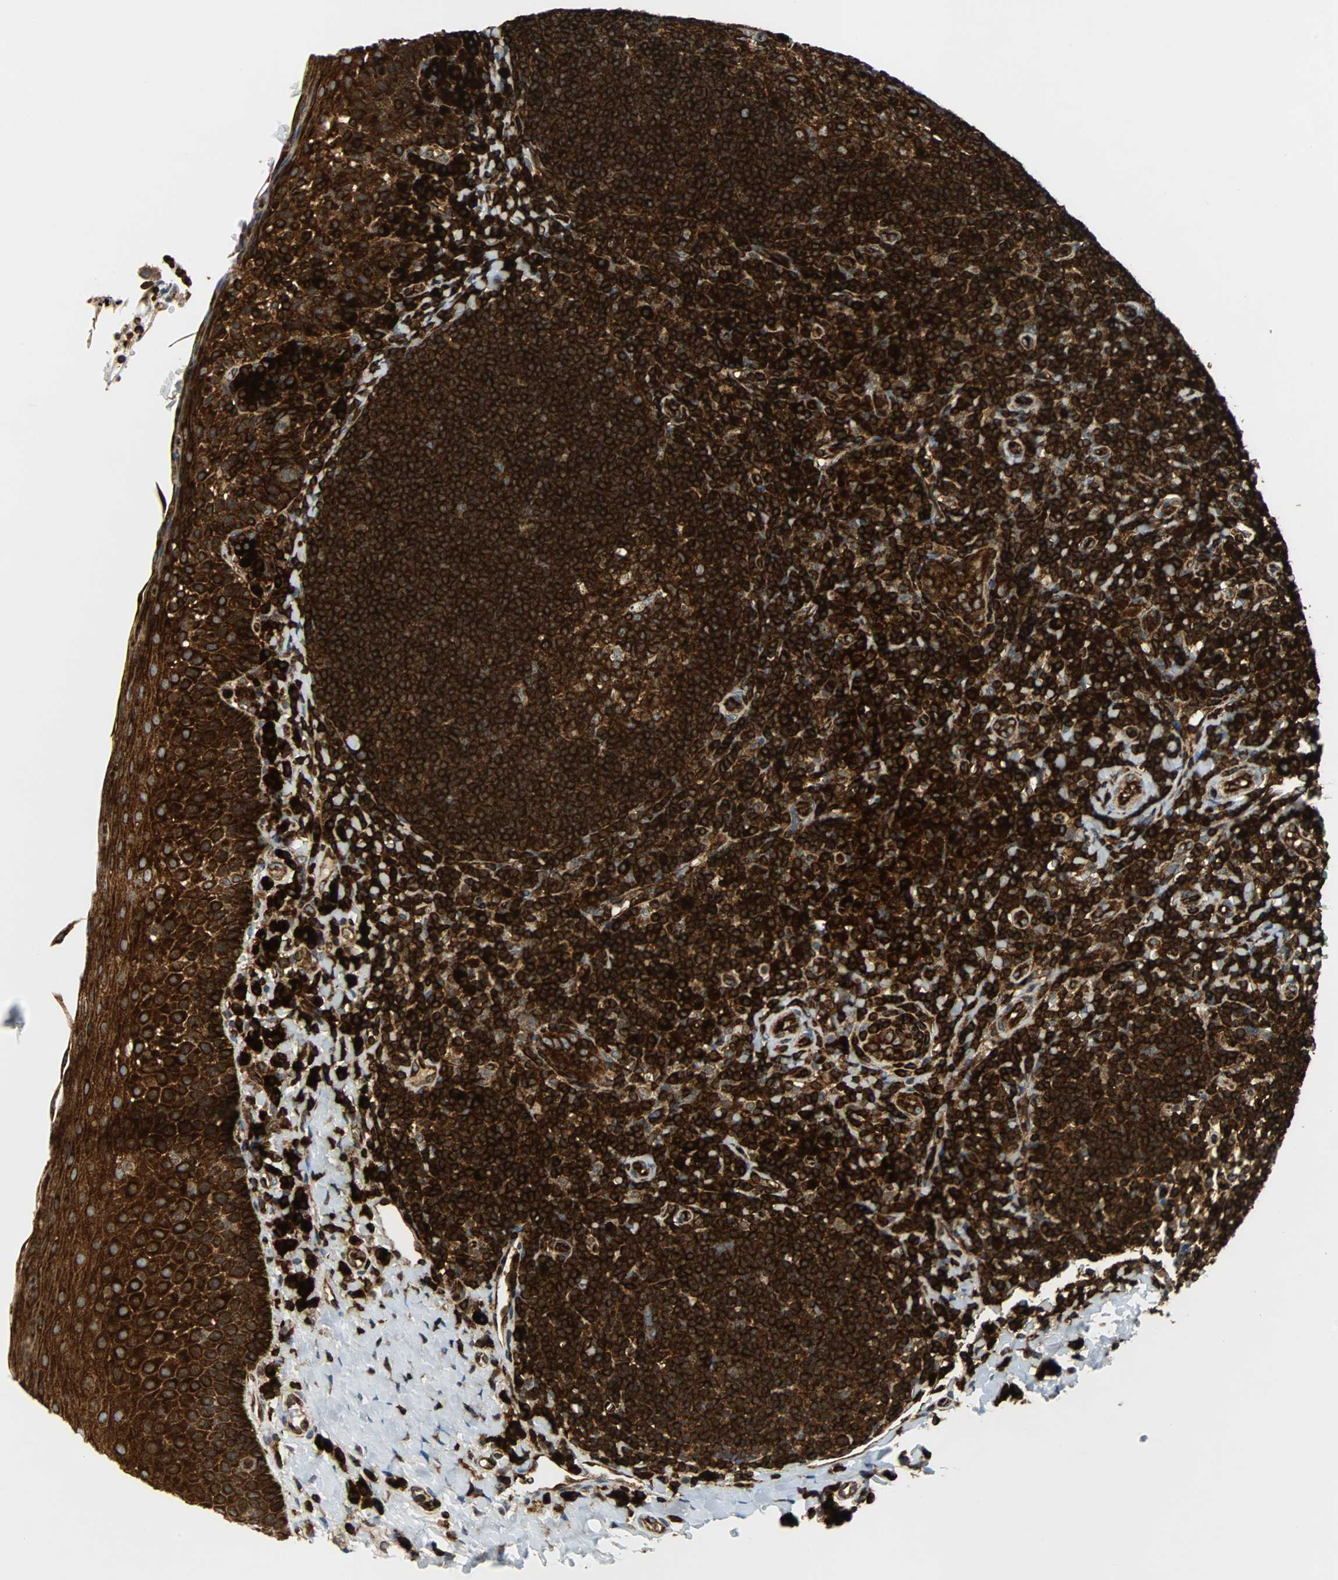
{"staining": {"intensity": "strong", "quantity": ">75%", "location": "cytoplasmic/membranous"}, "tissue": "tonsil", "cell_type": "Germinal center cells", "image_type": "normal", "snomed": [{"axis": "morphology", "description": "Normal tissue, NOS"}, {"axis": "topography", "description": "Tonsil"}], "caption": "Immunohistochemical staining of normal human tonsil reveals high levels of strong cytoplasmic/membranous staining in about >75% of germinal center cells.", "gene": "TUBA4A", "patient": {"sex": "male", "age": 17}}